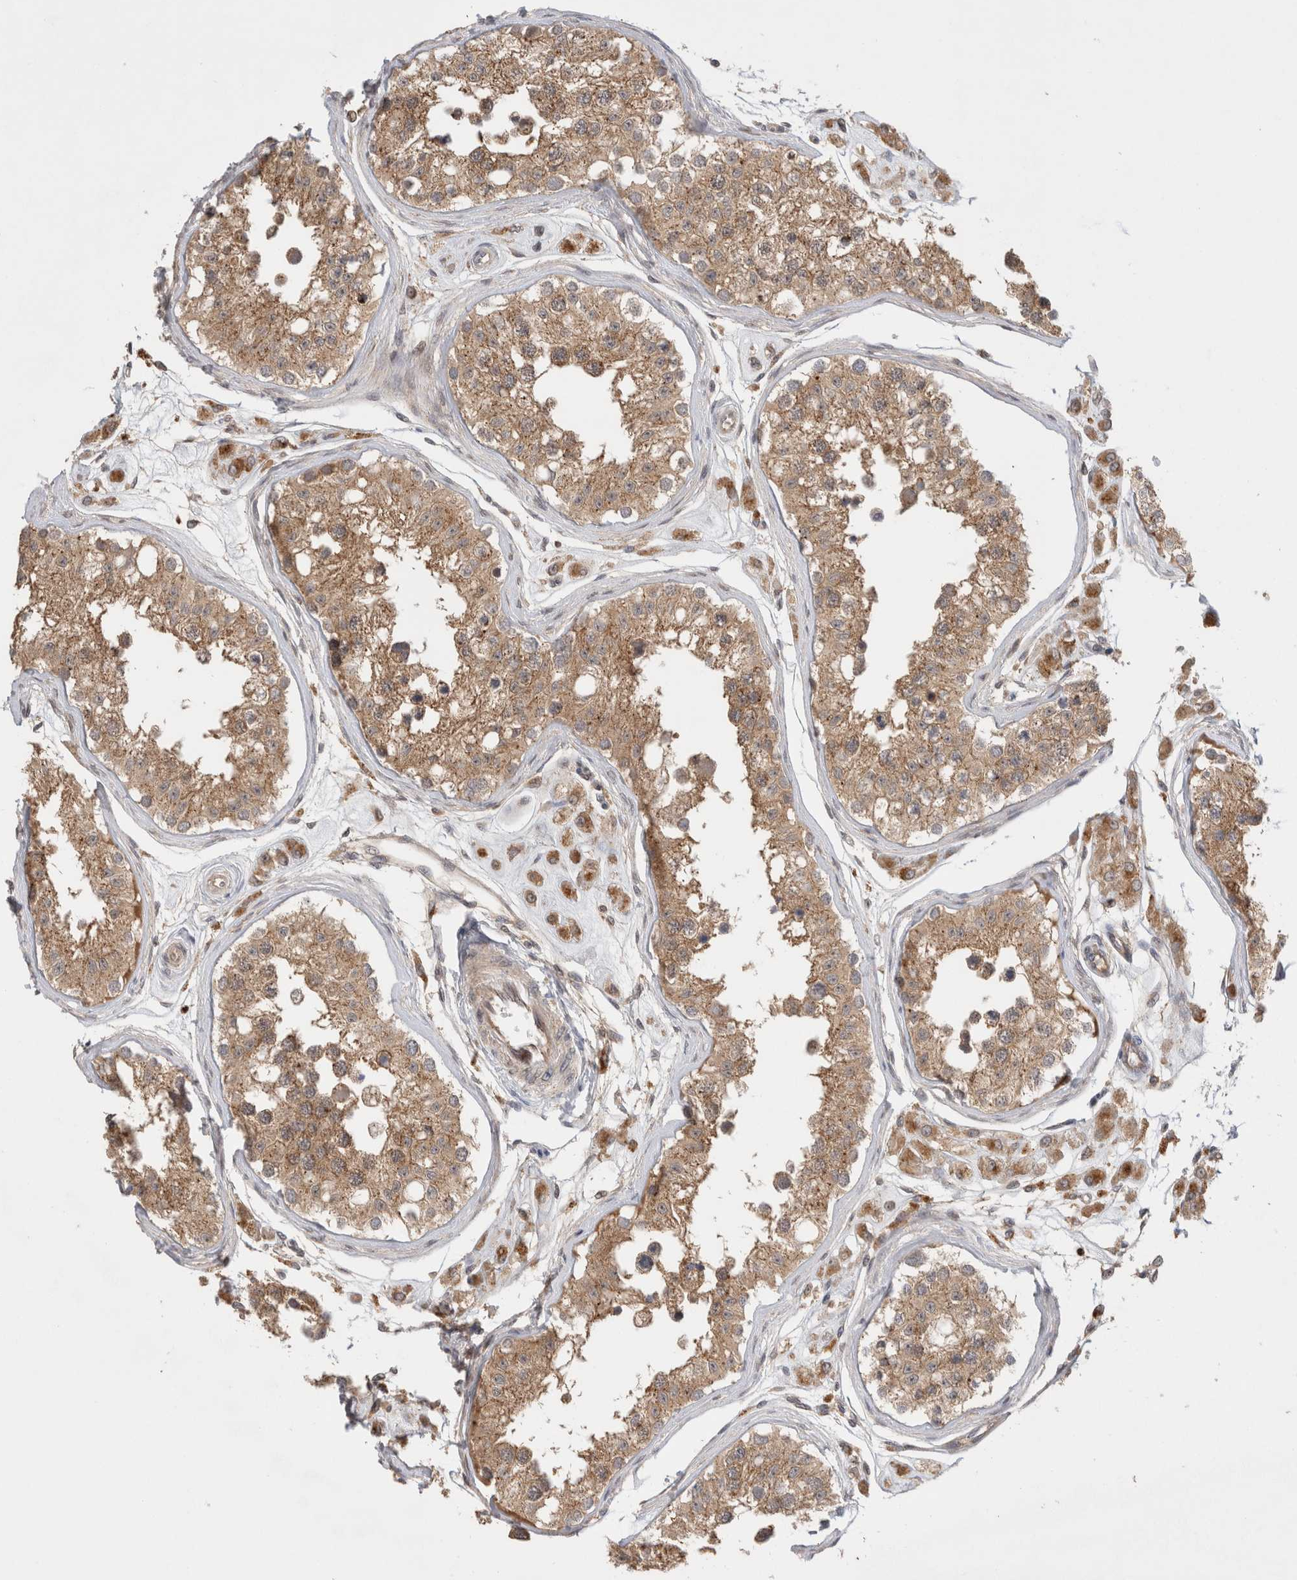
{"staining": {"intensity": "moderate", "quantity": ">75%", "location": "cytoplasmic/membranous"}, "tissue": "testis", "cell_type": "Cells in seminiferous ducts", "image_type": "normal", "snomed": [{"axis": "morphology", "description": "Normal tissue, NOS"}, {"axis": "morphology", "description": "Adenocarcinoma, metastatic, NOS"}, {"axis": "topography", "description": "Testis"}], "caption": "About >75% of cells in seminiferous ducts in unremarkable human testis display moderate cytoplasmic/membranous protein expression as visualized by brown immunohistochemical staining.", "gene": "VPS28", "patient": {"sex": "male", "age": 26}}